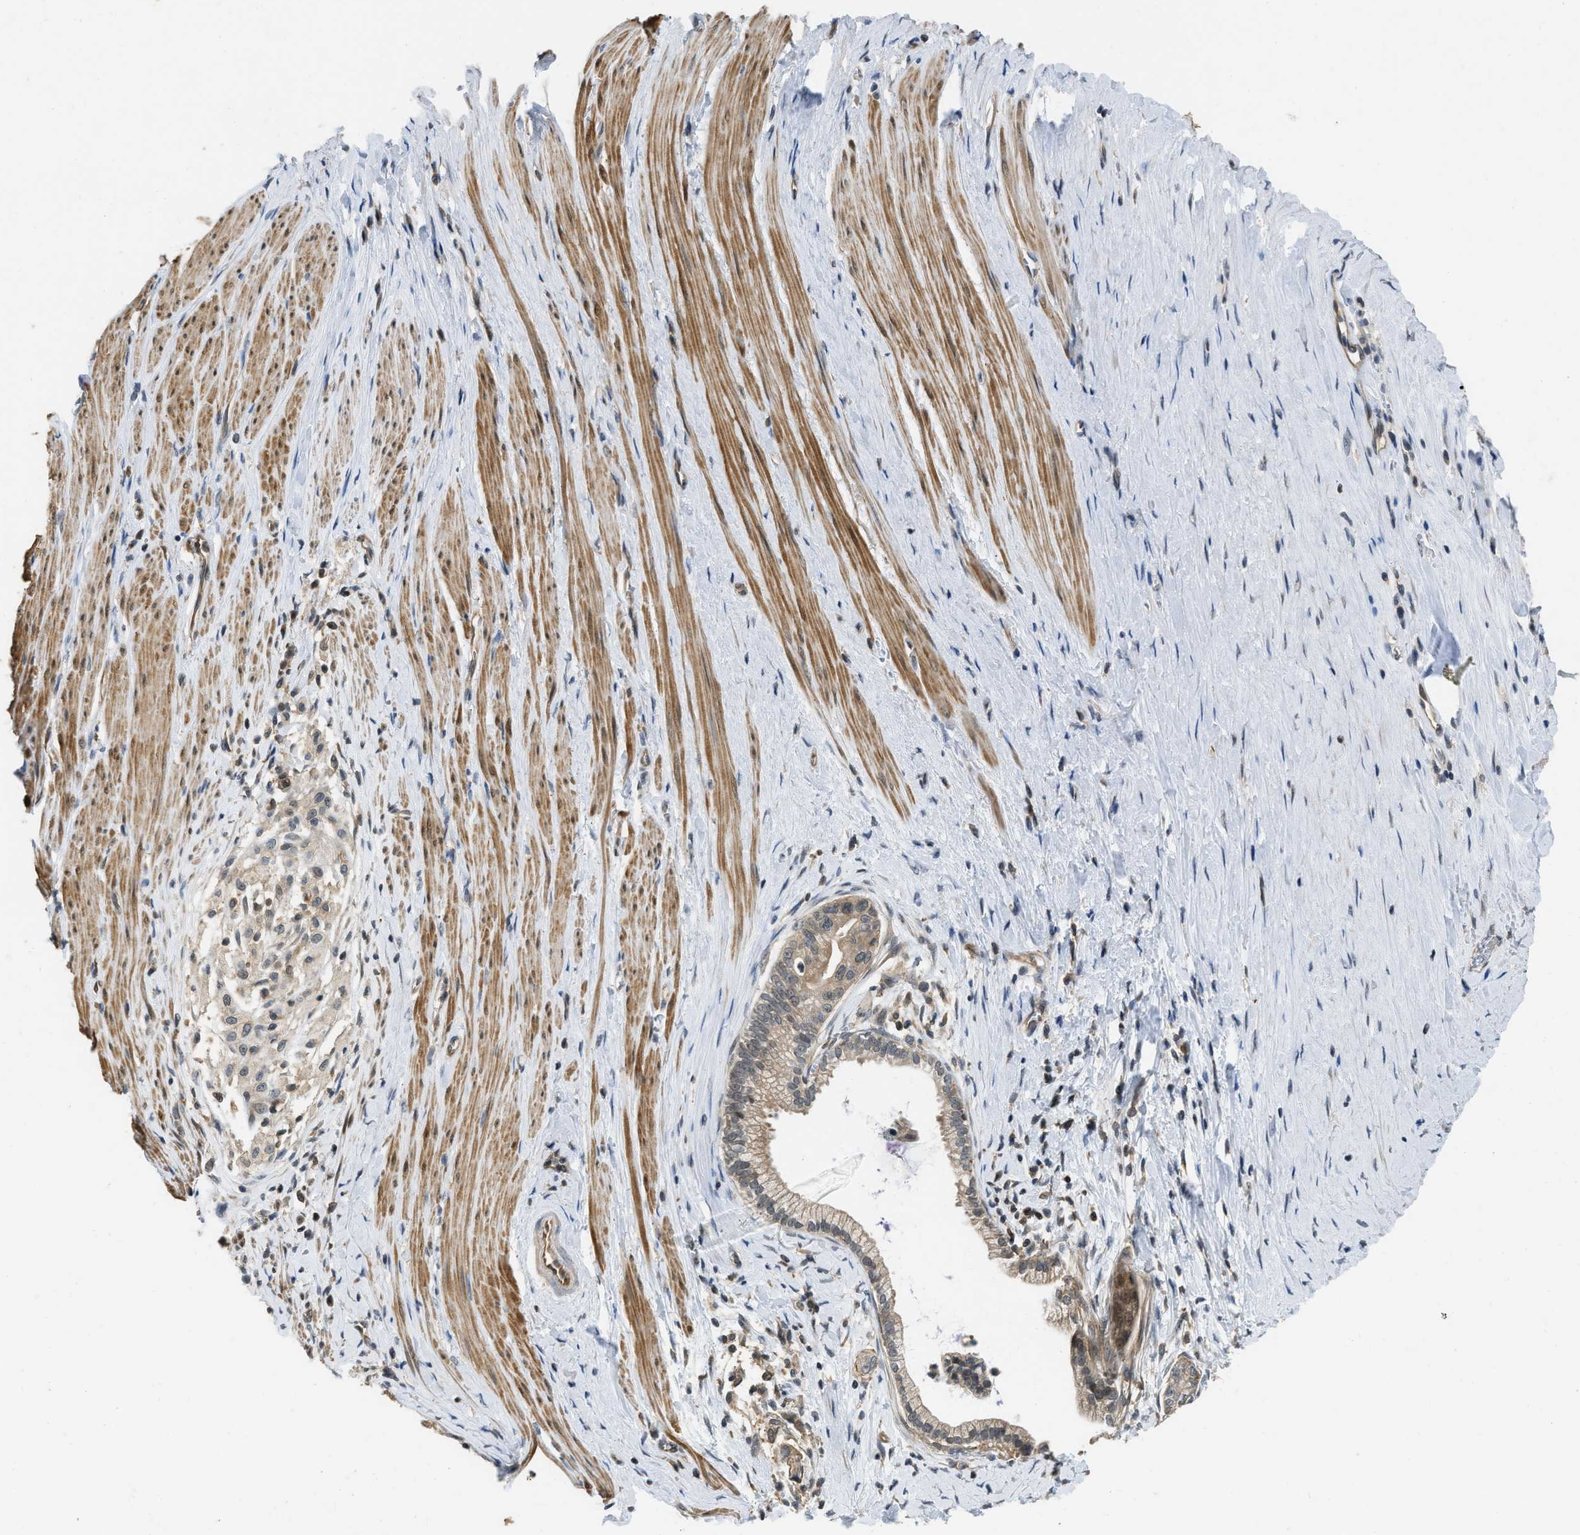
{"staining": {"intensity": "weak", "quantity": ">75%", "location": "cytoplasmic/membranous"}, "tissue": "pancreatic cancer", "cell_type": "Tumor cells", "image_type": "cancer", "snomed": [{"axis": "morphology", "description": "Adenocarcinoma, NOS"}, {"axis": "topography", "description": "Pancreas"}], "caption": "Weak cytoplasmic/membranous positivity is identified in about >75% of tumor cells in pancreatic cancer.", "gene": "TES", "patient": {"sex": "male", "age": 69}}